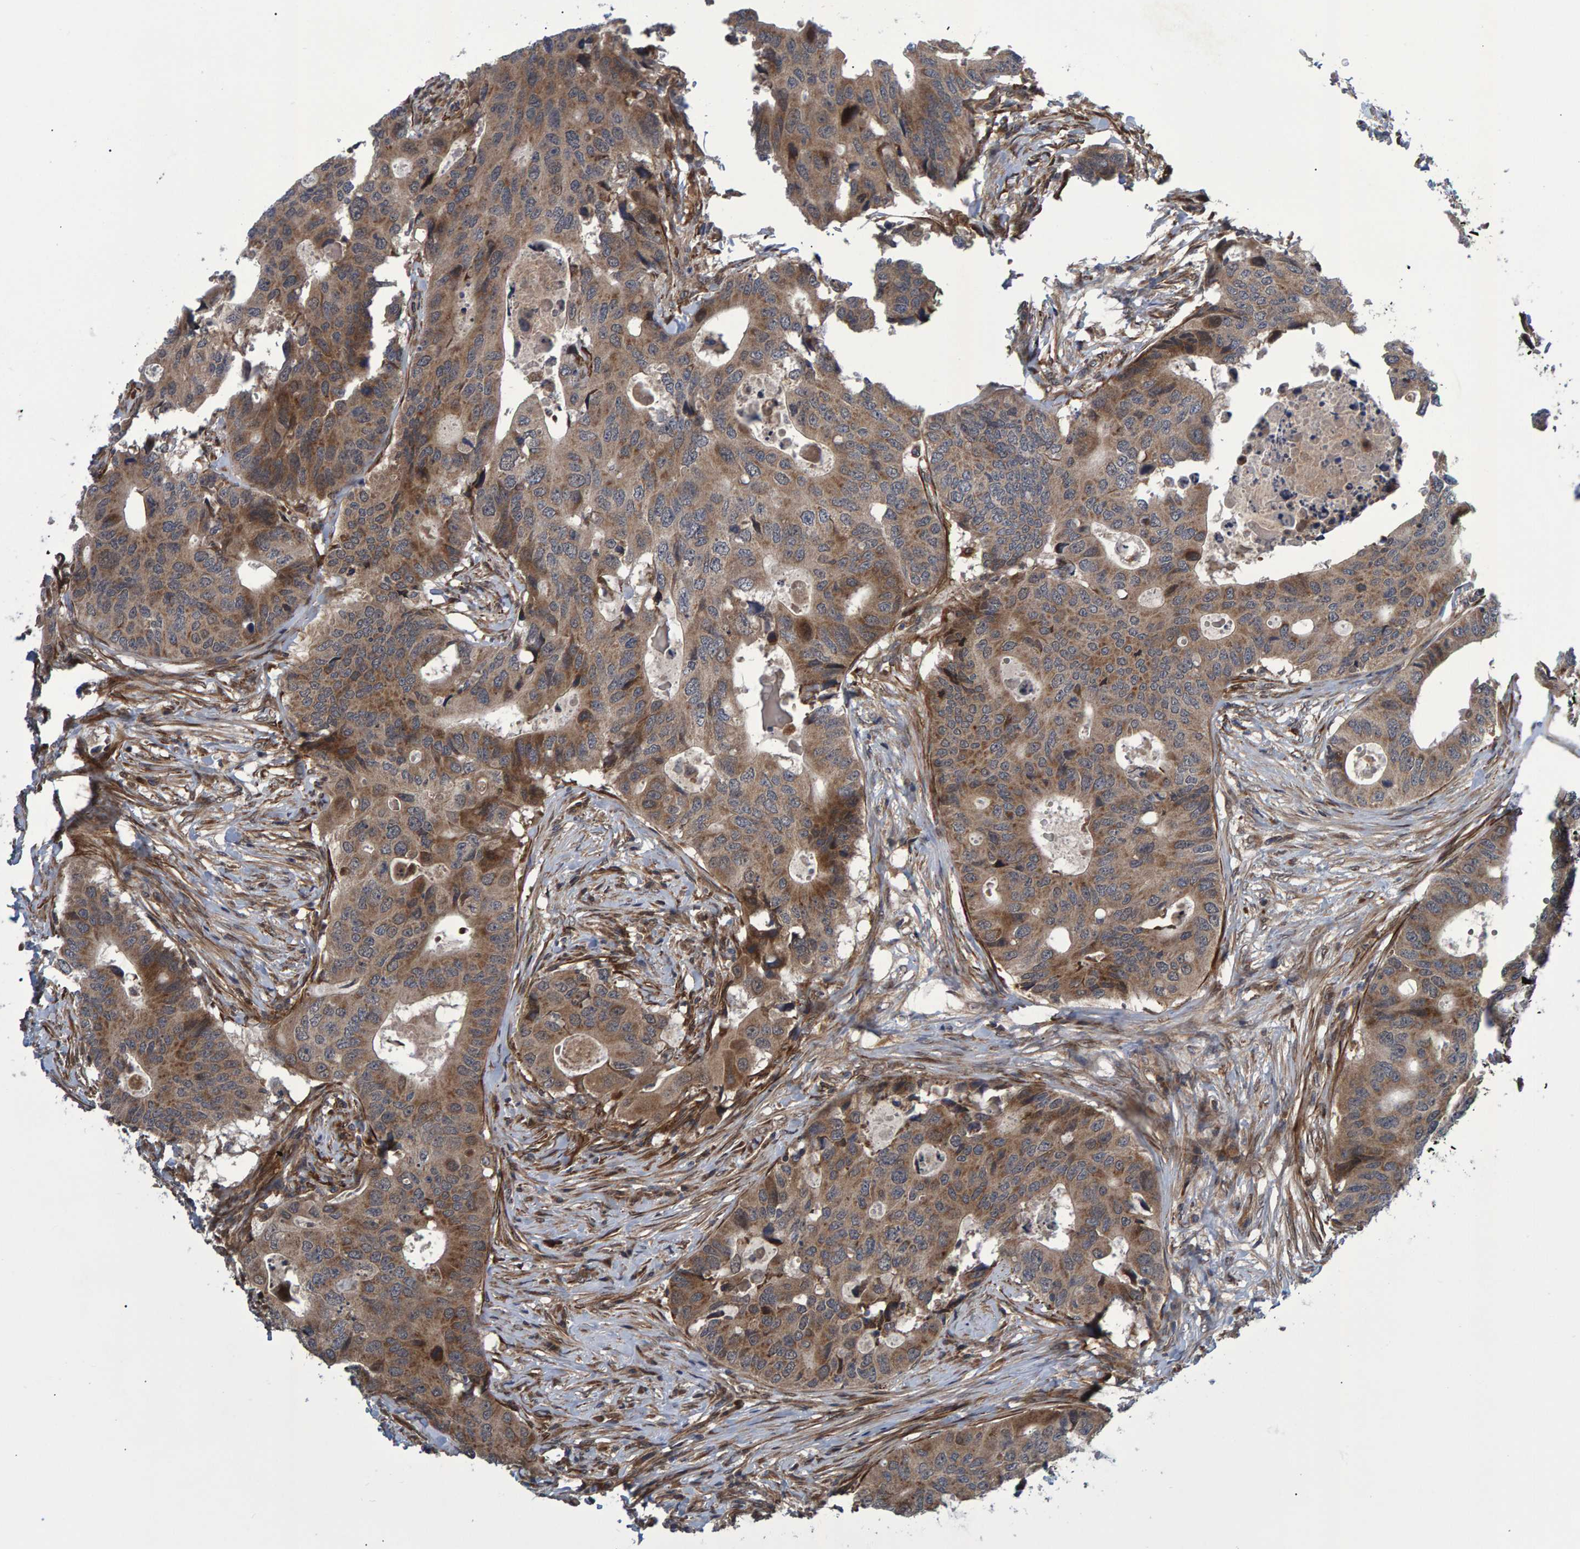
{"staining": {"intensity": "moderate", "quantity": ">75%", "location": "cytoplasmic/membranous"}, "tissue": "colorectal cancer", "cell_type": "Tumor cells", "image_type": "cancer", "snomed": [{"axis": "morphology", "description": "Adenocarcinoma, NOS"}, {"axis": "topography", "description": "Colon"}], "caption": "A brown stain highlights moderate cytoplasmic/membranous expression of a protein in colorectal cancer (adenocarcinoma) tumor cells.", "gene": "ATP6V1H", "patient": {"sex": "male", "age": 71}}